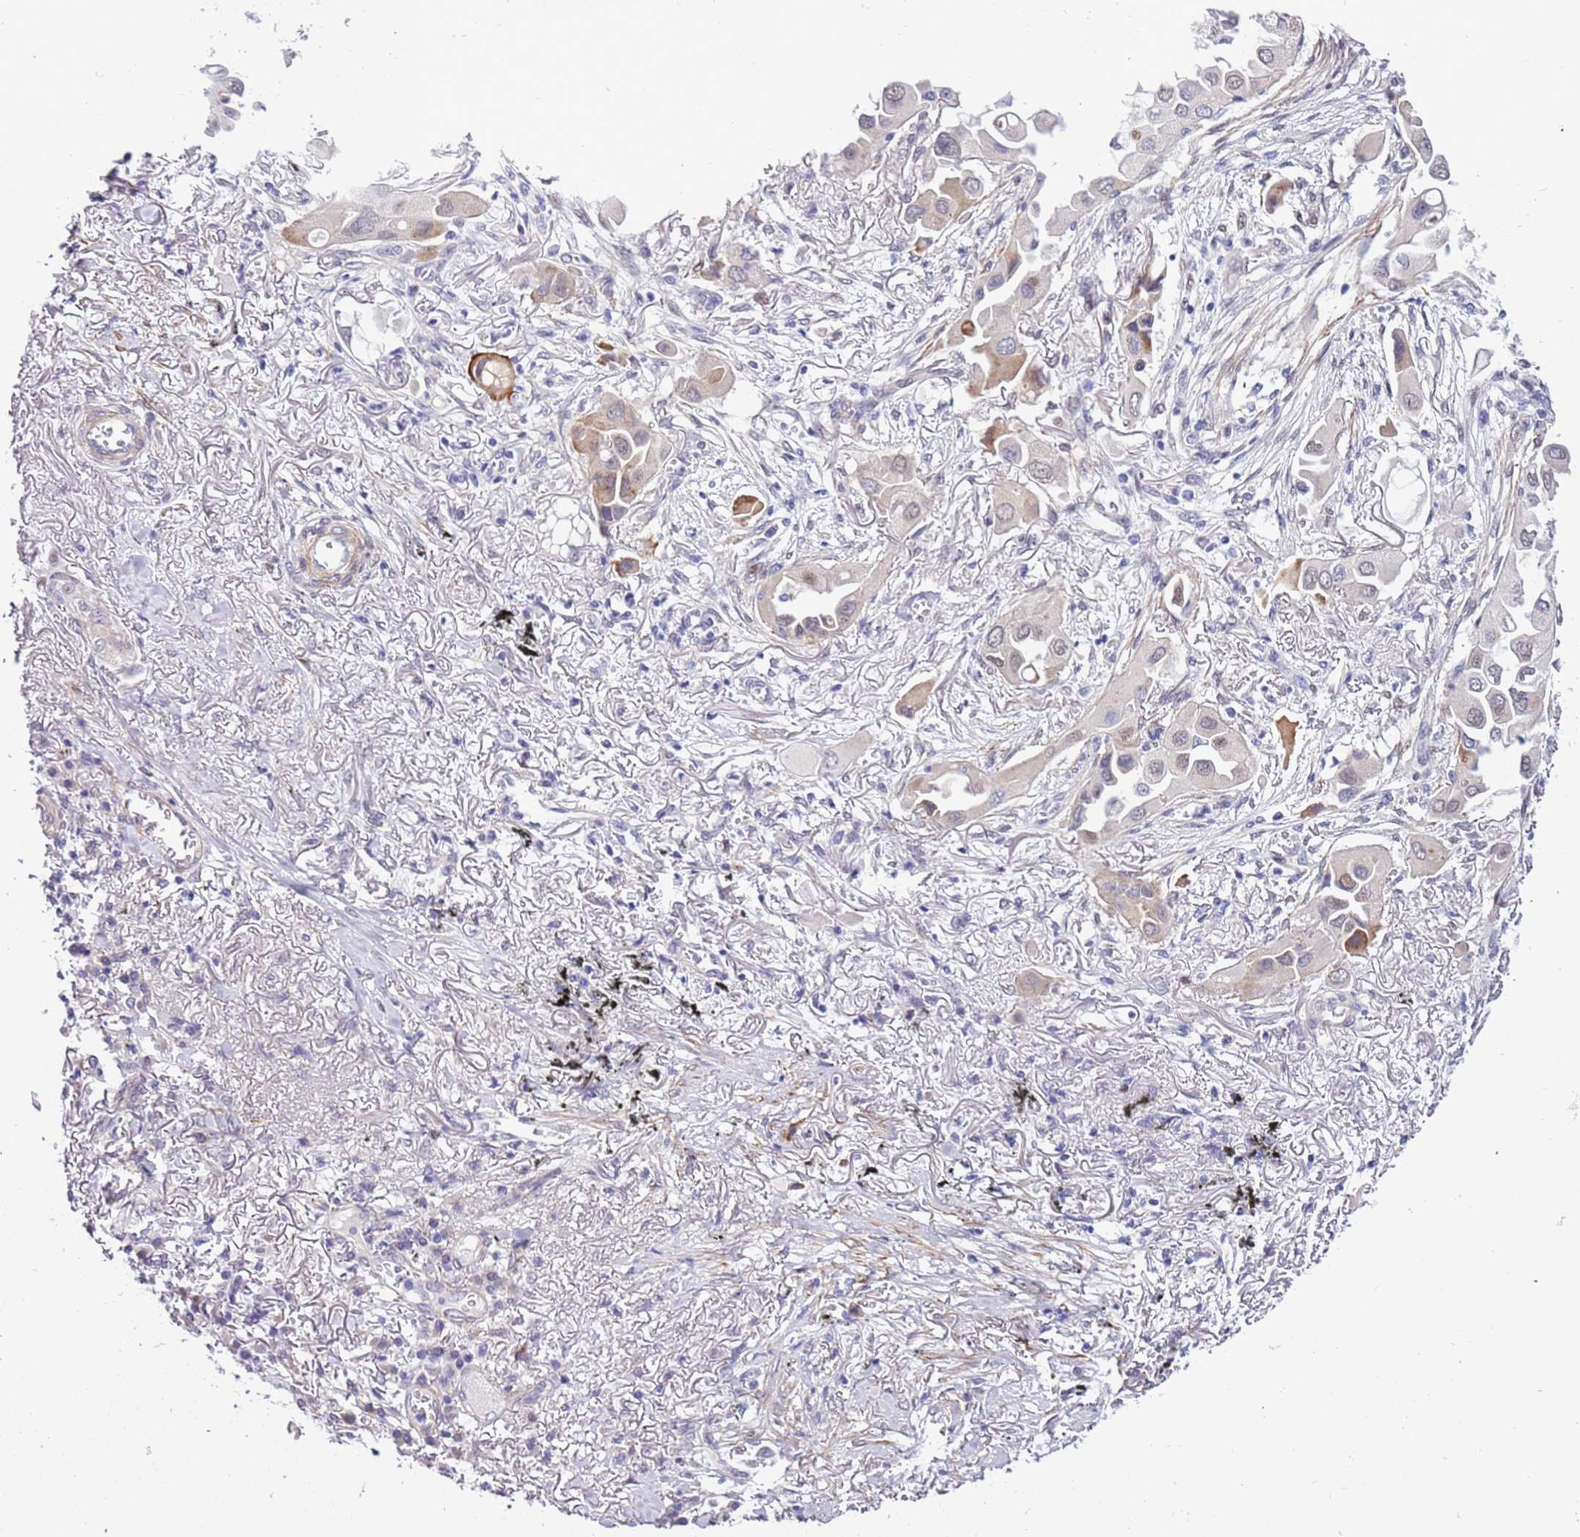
{"staining": {"intensity": "weak", "quantity": "<25%", "location": "cytoplasmic/membranous"}, "tissue": "lung cancer", "cell_type": "Tumor cells", "image_type": "cancer", "snomed": [{"axis": "morphology", "description": "Adenocarcinoma, NOS"}, {"axis": "topography", "description": "Lung"}], "caption": "IHC image of neoplastic tissue: human lung adenocarcinoma stained with DAB shows no significant protein expression in tumor cells.", "gene": "PLEKHH1", "patient": {"sex": "female", "age": 76}}